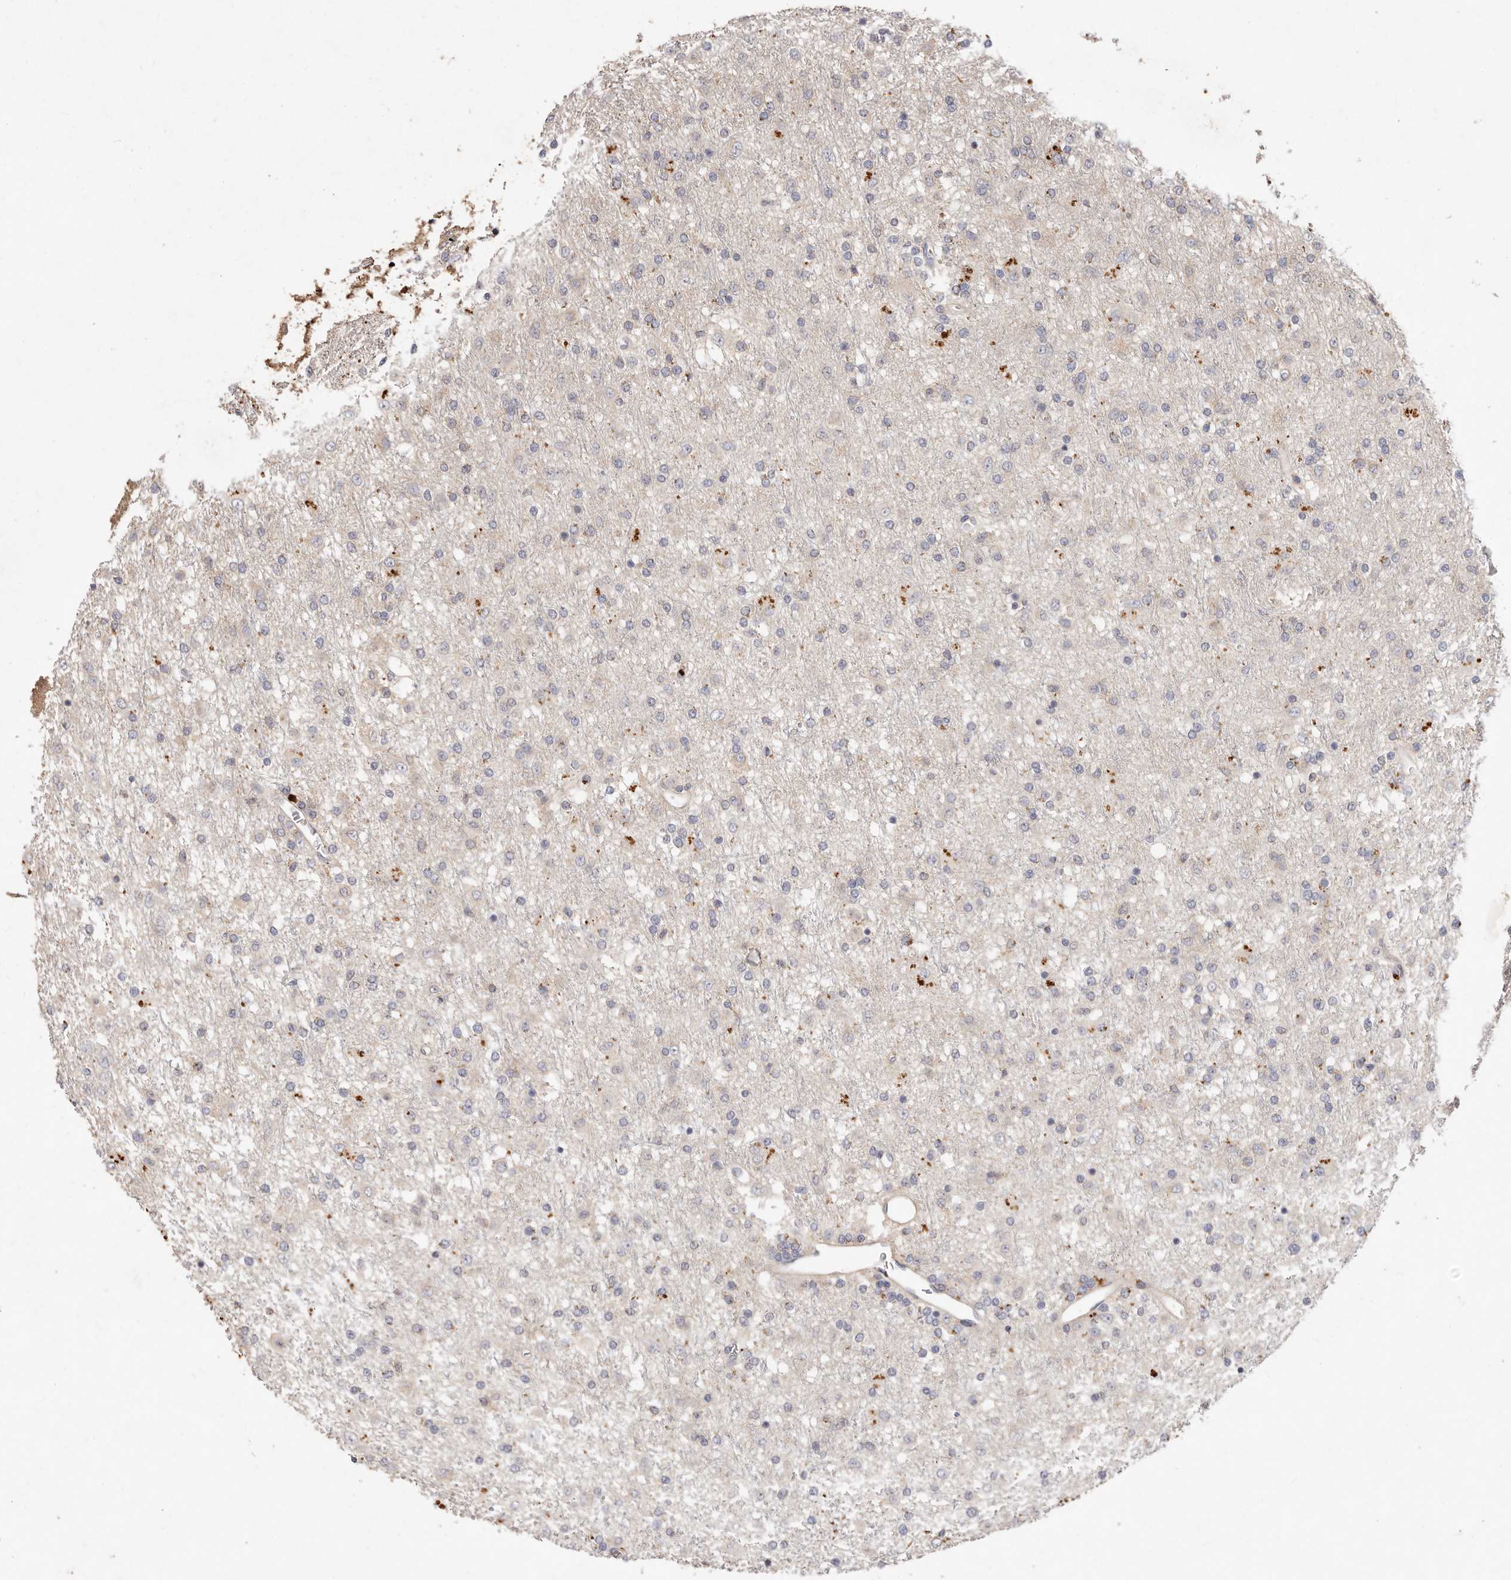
{"staining": {"intensity": "negative", "quantity": "none", "location": "none"}, "tissue": "glioma", "cell_type": "Tumor cells", "image_type": "cancer", "snomed": [{"axis": "morphology", "description": "Glioma, malignant, Low grade"}, {"axis": "topography", "description": "Brain"}], "caption": "Micrograph shows no significant protein staining in tumor cells of glioma.", "gene": "THBS3", "patient": {"sex": "male", "age": 65}}